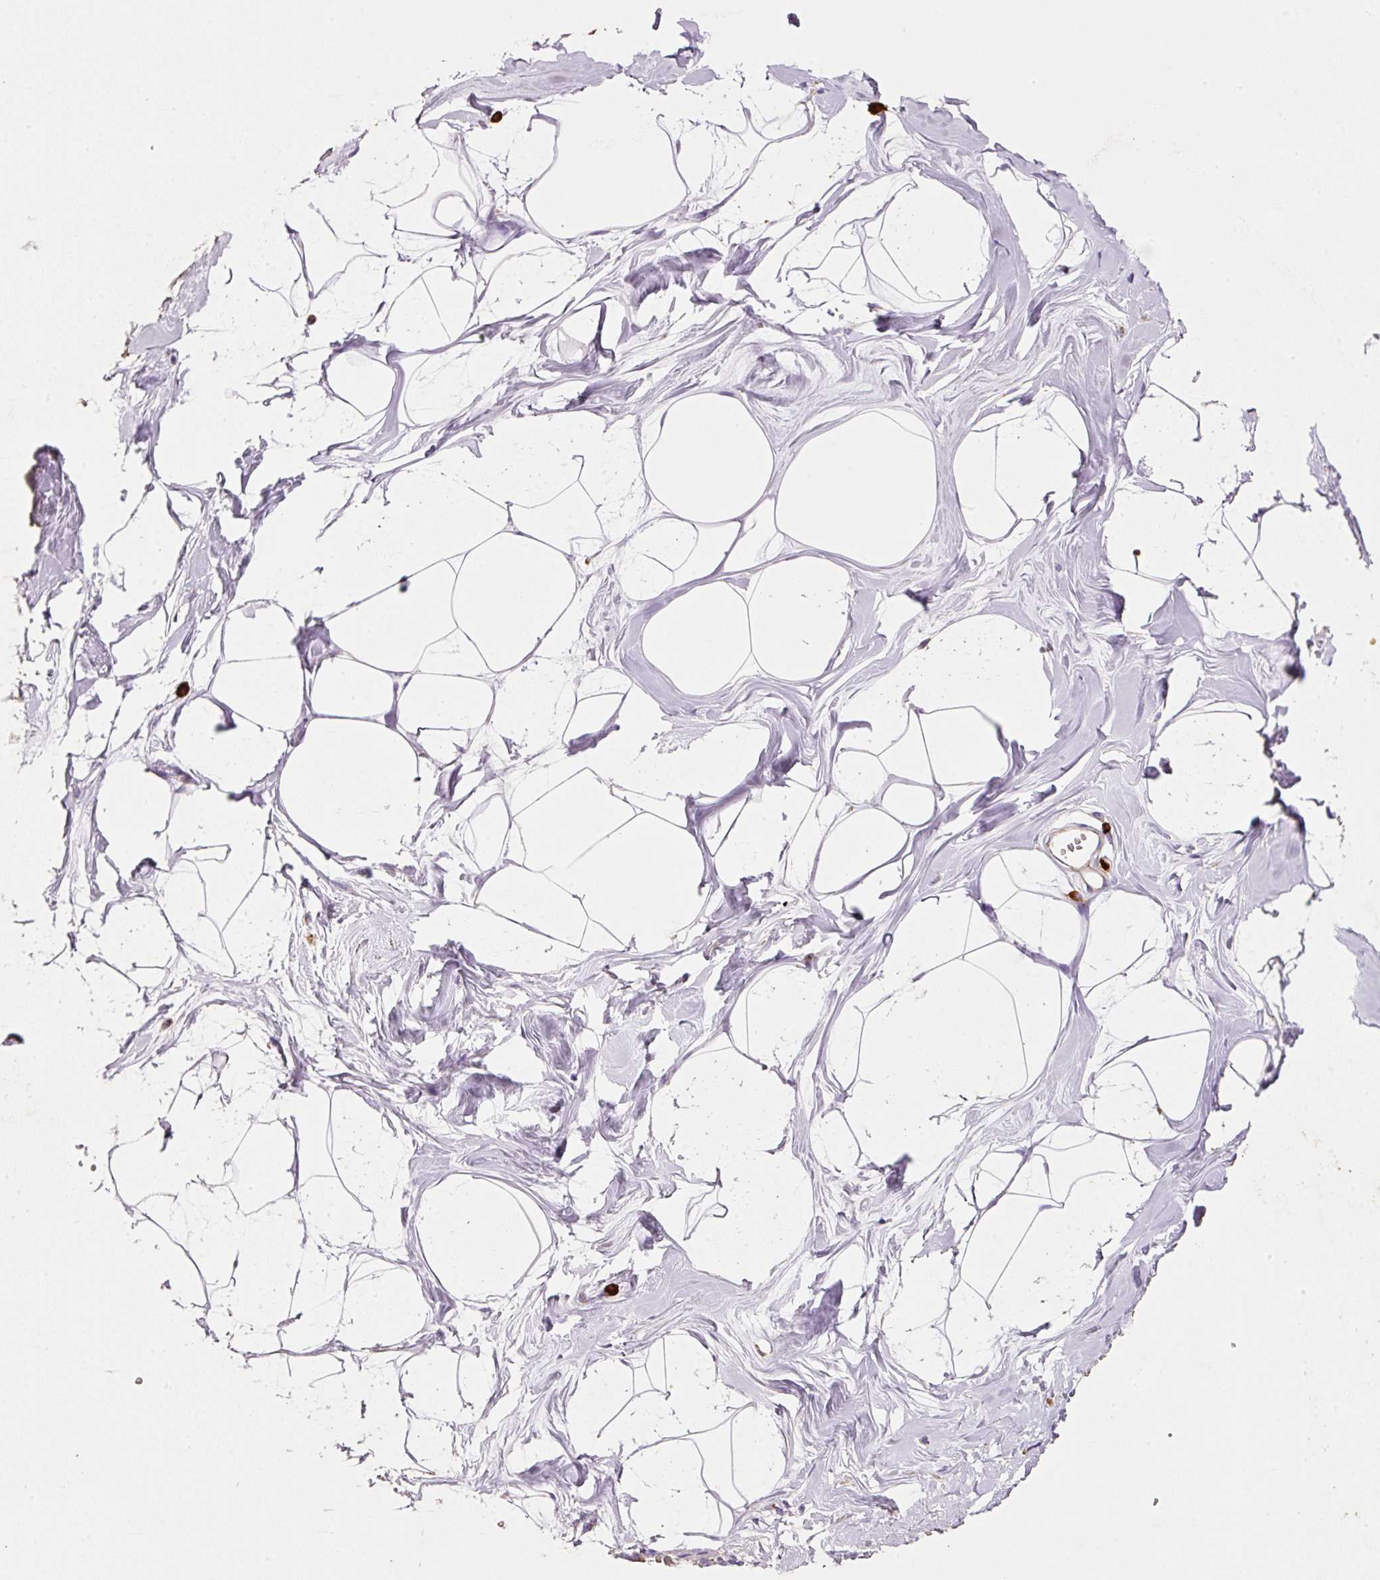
{"staining": {"intensity": "negative", "quantity": "none", "location": "none"}, "tissue": "breast", "cell_type": "Adipocytes", "image_type": "normal", "snomed": [{"axis": "morphology", "description": "Normal tissue, NOS"}, {"axis": "topography", "description": "Breast"}], "caption": "This is an IHC photomicrograph of benign human breast. There is no expression in adipocytes.", "gene": "TMC8", "patient": {"sex": "female", "age": 45}}